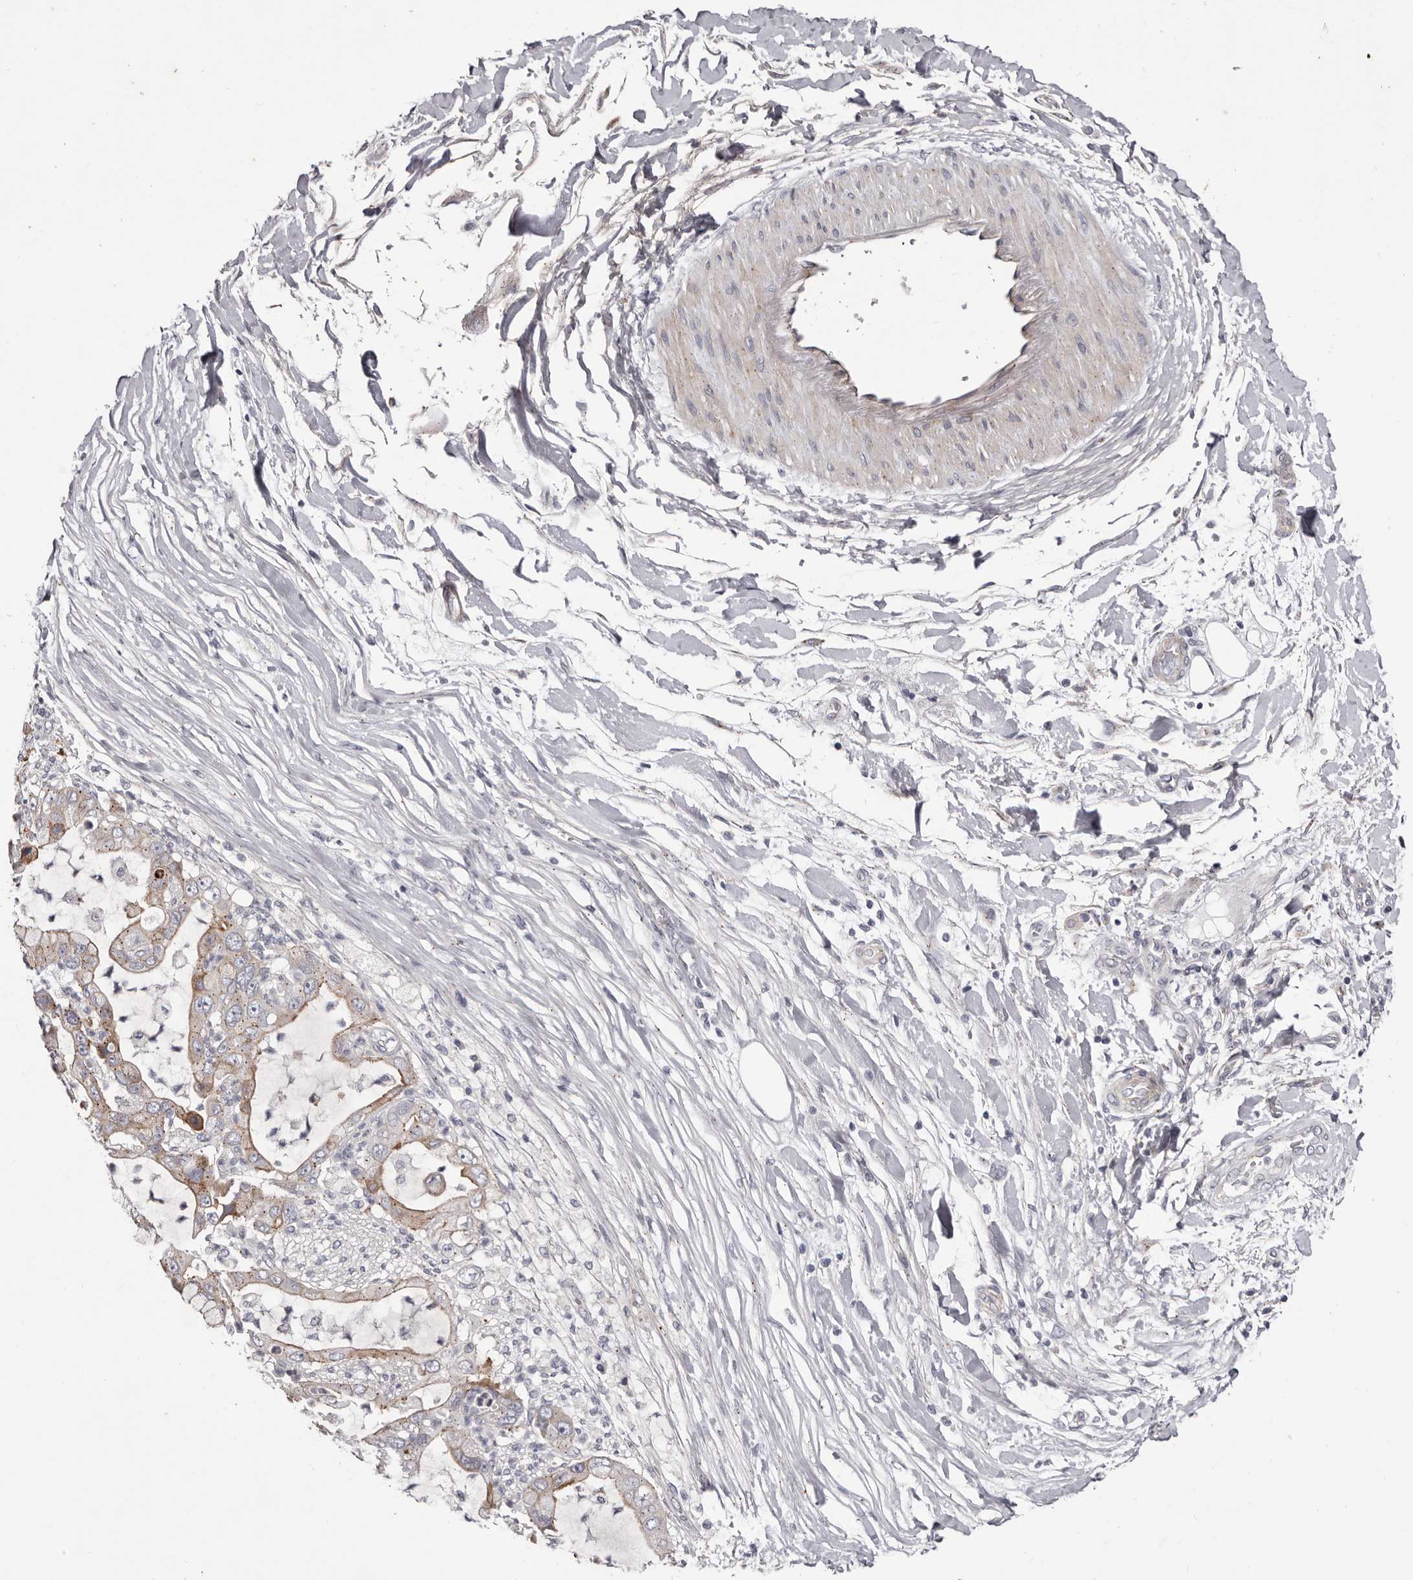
{"staining": {"intensity": "moderate", "quantity": "25%-75%", "location": "cytoplasmic/membranous"}, "tissue": "liver cancer", "cell_type": "Tumor cells", "image_type": "cancer", "snomed": [{"axis": "morphology", "description": "Cholangiocarcinoma"}, {"axis": "topography", "description": "Liver"}], "caption": "Immunohistochemistry (DAB) staining of liver cancer (cholangiocarcinoma) exhibits moderate cytoplasmic/membranous protein positivity in approximately 25%-75% of tumor cells.", "gene": "PEG10", "patient": {"sex": "female", "age": 54}}